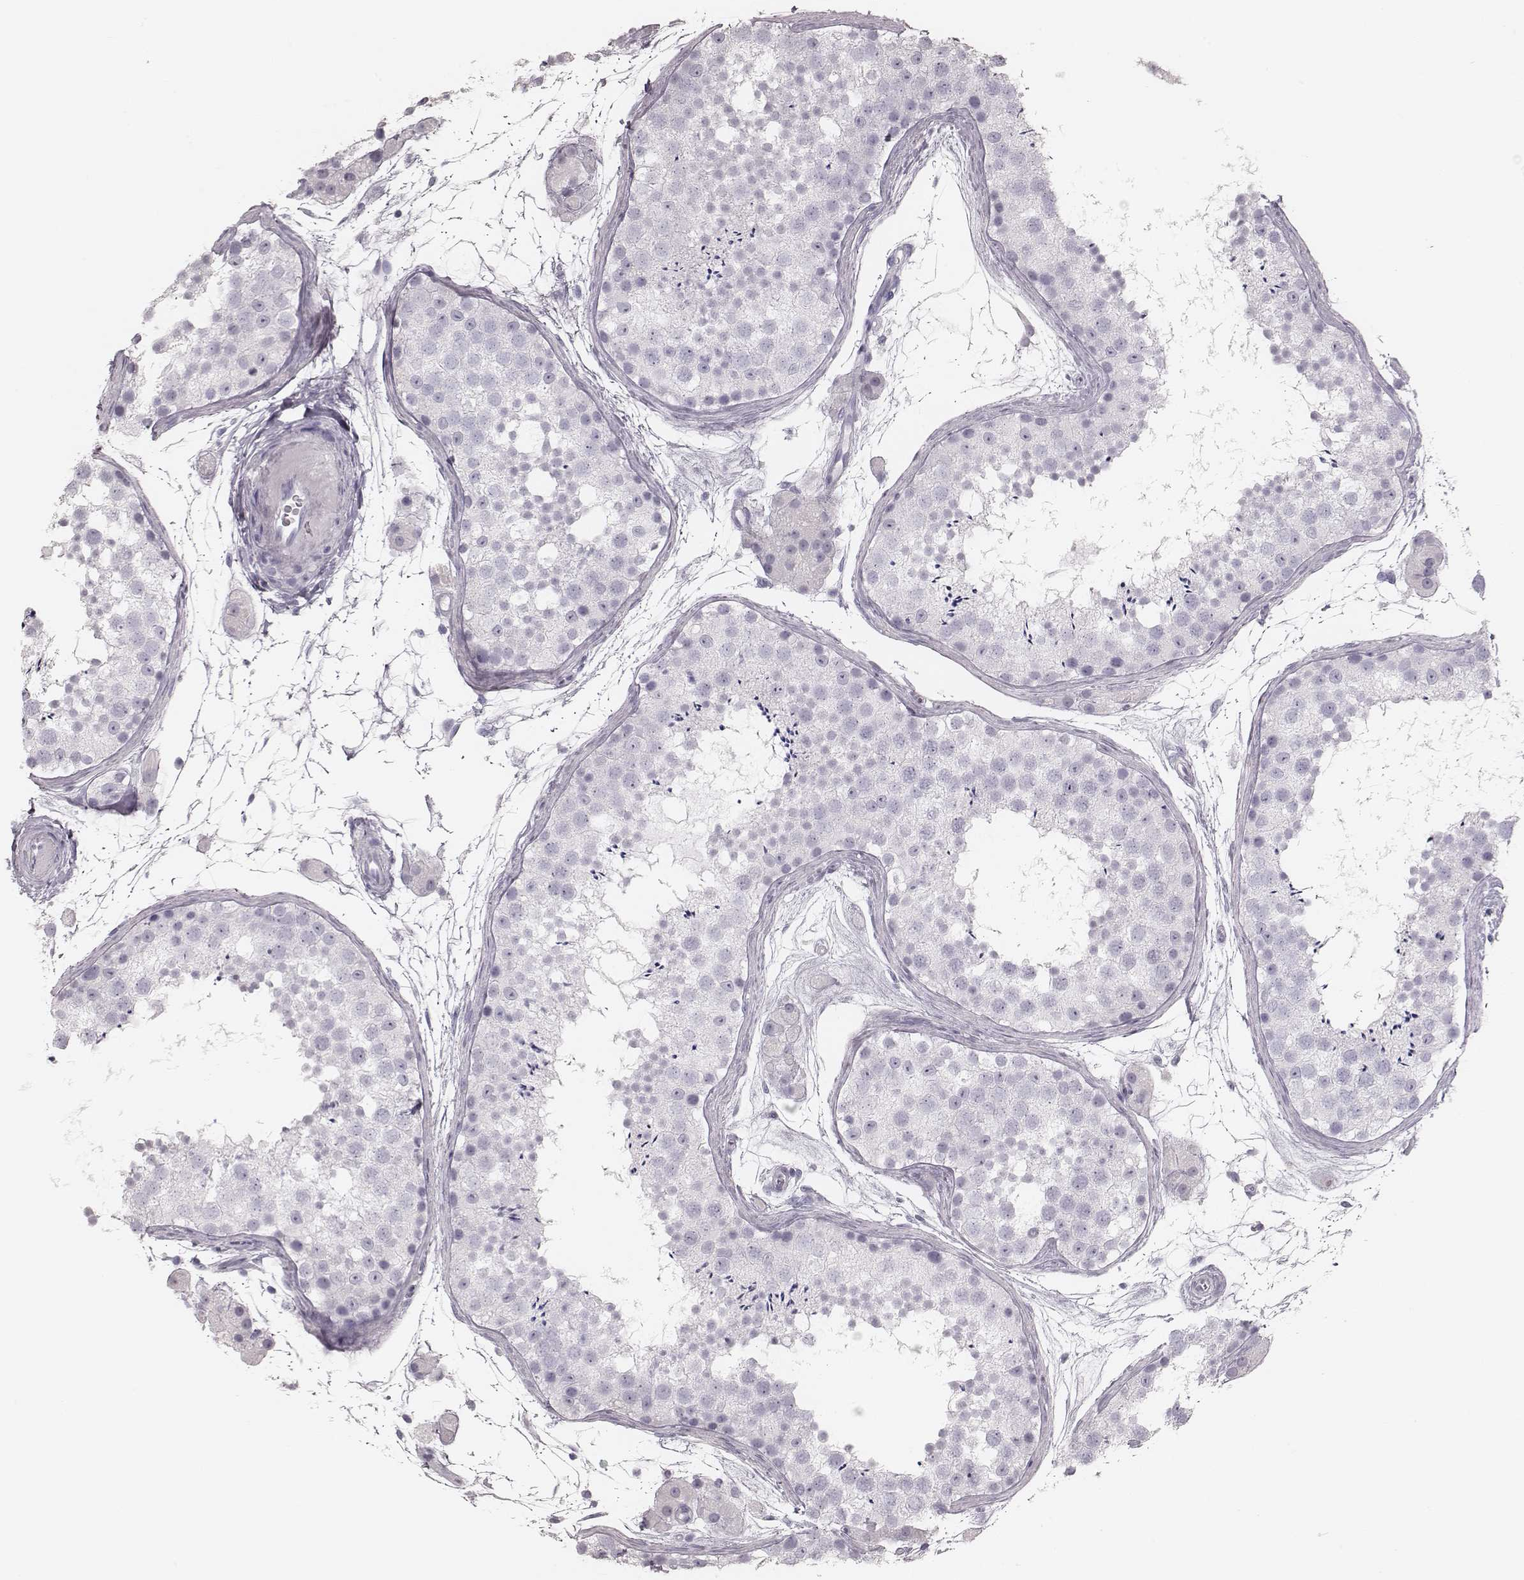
{"staining": {"intensity": "negative", "quantity": "none", "location": "none"}, "tissue": "testis", "cell_type": "Cells in seminiferous ducts", "image_type": "normal", "snomed": [{"axis": "morphology", "description": "Normal tissue, NOS"}, {"axis": "topography", "description": "Testis"}], "caption": "Micrograph shows no protein expression in cells in seminiferous ducts of unremarkable testis. Brightfield microscopy of IHC stained with DAB (brown) and hematoxylin (blue), captured at high magnification.", "gene": "ELANE", "patient": {"sex": "male", "age": 41}}